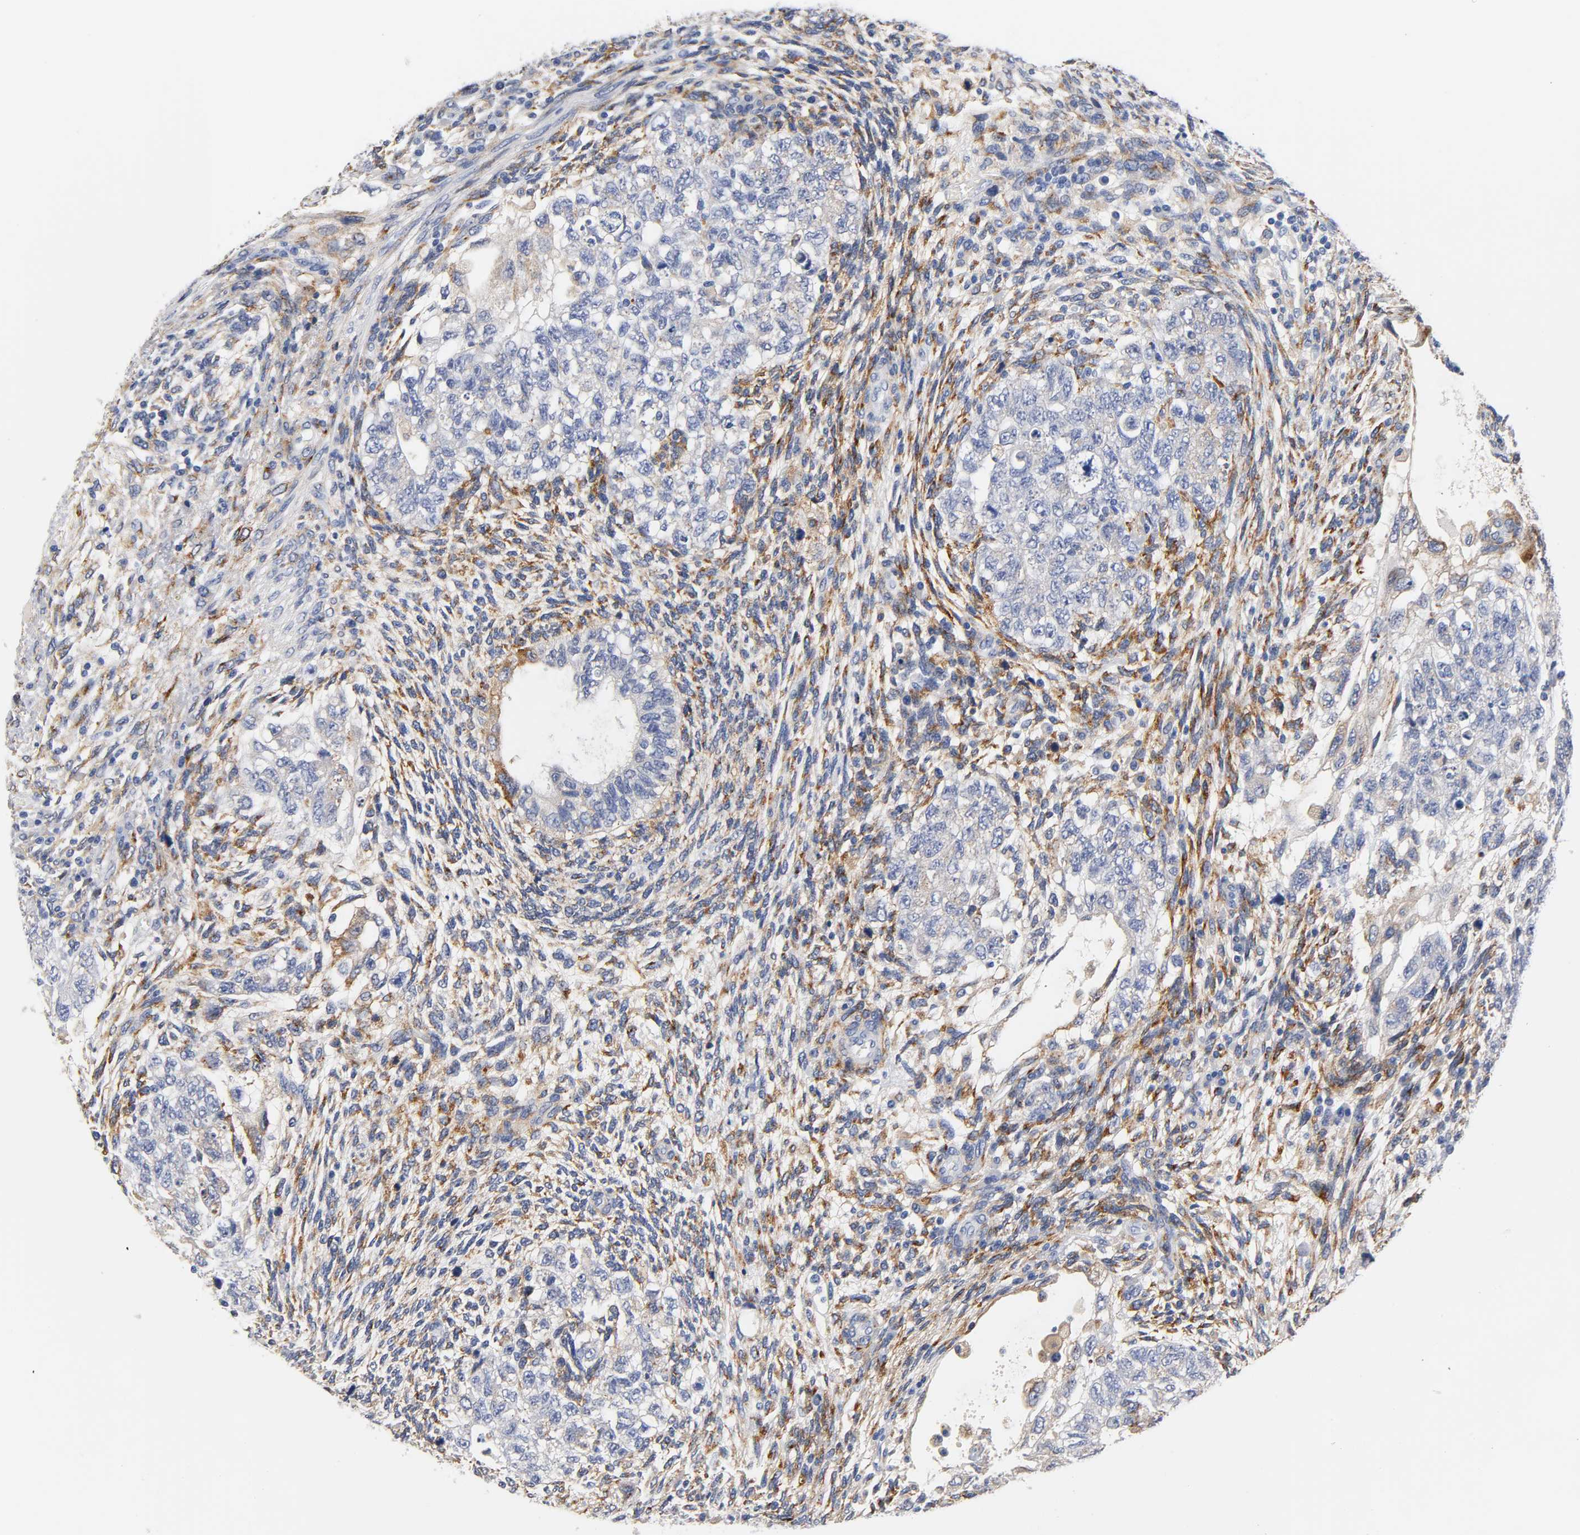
{"staining": {"intensity": "negative", "quantity": "none", "location": "none"}, "tissue": "testis cancer", "cell_type": "Tumor cells", "image_type": "cancer", "snomed": [{"axis": "morphology", "description": "Normal tissue, NOS"}, {"axis": "morphology", "description": "Carcinoma, Embryonal, NOS"}, {"axis": "topography", "description": "Testis"}], "caption": "High power microscopy photomicrograph of an IHC image of testis cancer (embryonal carcinoma), revealing no significant staining in tumor cells. Nuclei are stained in blue.", "gene": "LRP1", "patient": {"sex": "male", "age": 36}}